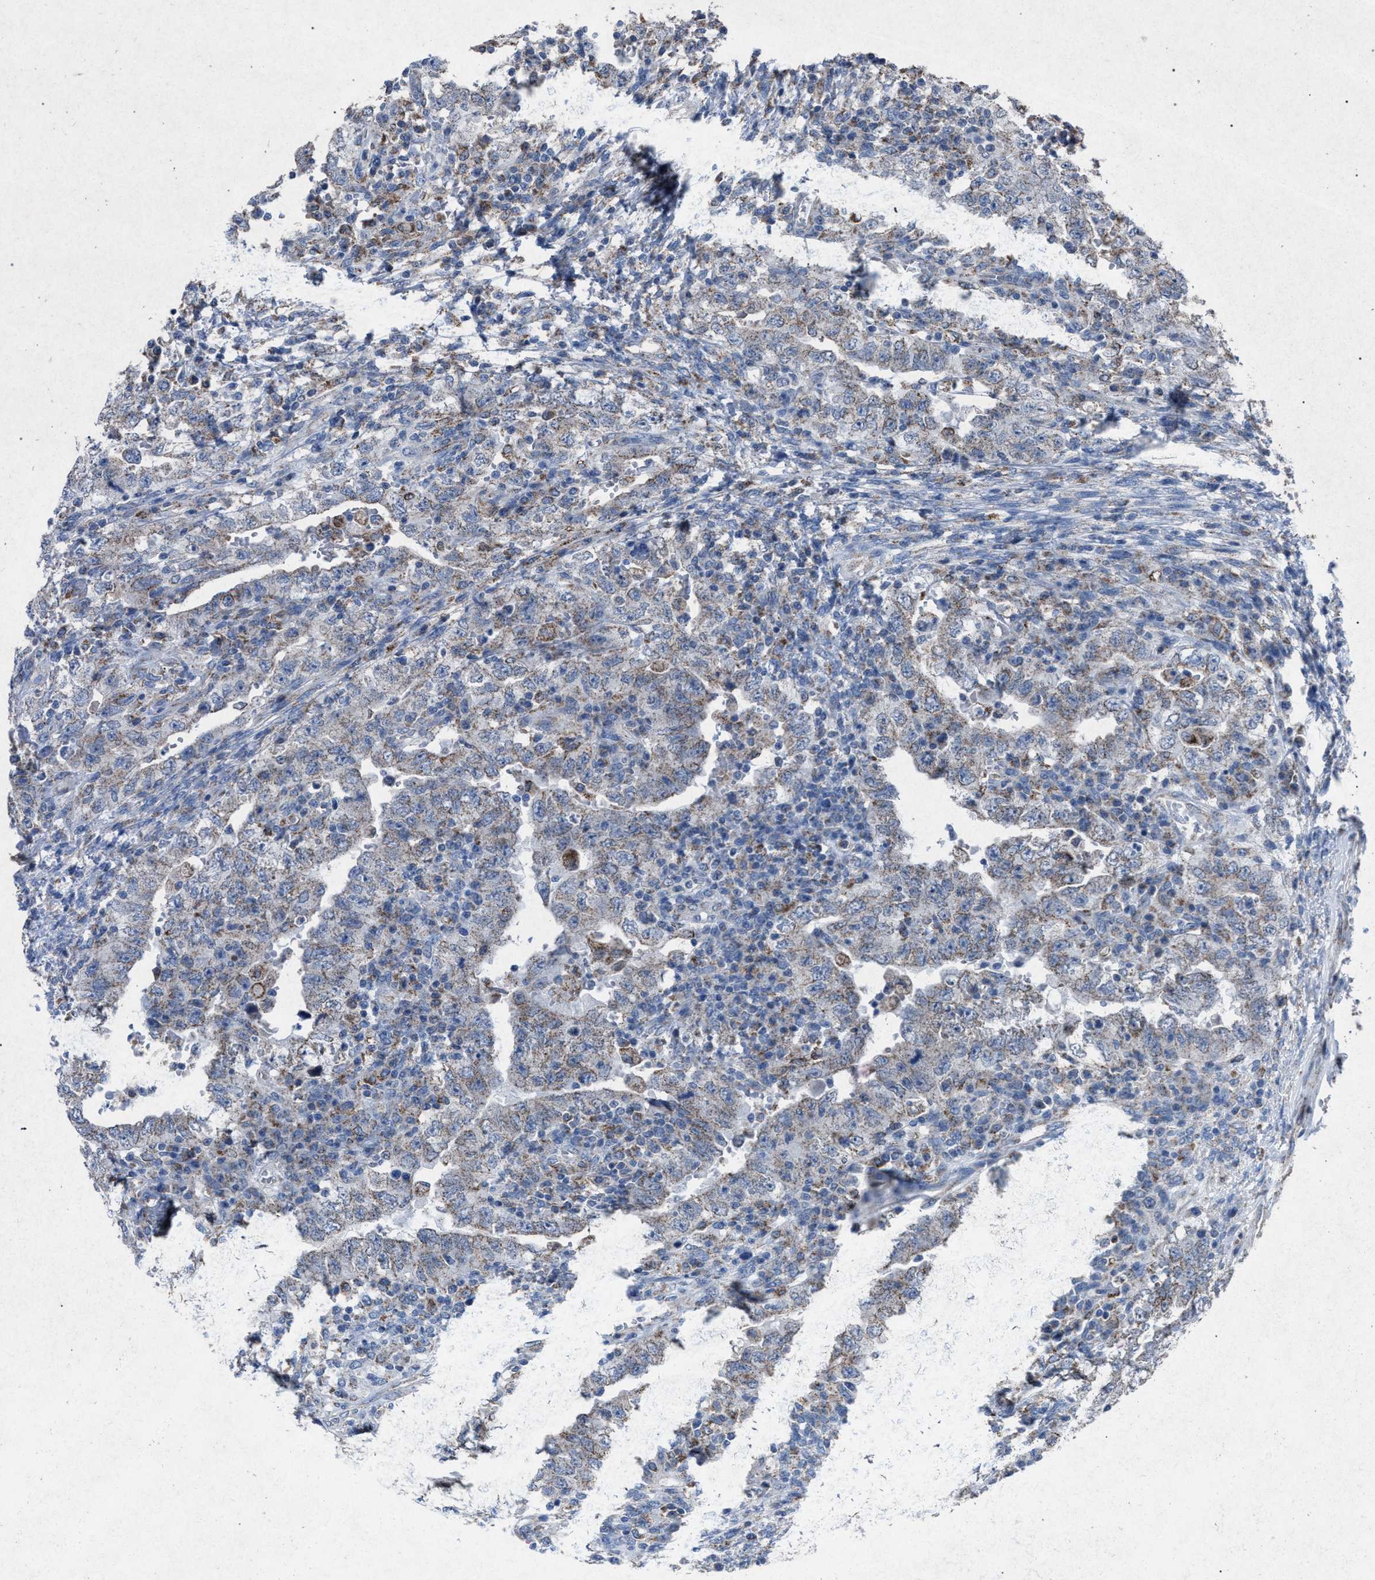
{"staining": {"intensity": "weak", "quantity": "<25%", "location": "cytoplasmic/membranous"}, "tissue": "testis cancer", "cell_type": "Tumor cells", "image_type": "cancer", "snomed": [{"axis": "morphology", "description": "Carcinoma, Embryonal, NOS"}, {"axis": "topography", "description": "Testis"}], "caption": "Embryonal carcinoma (testis) was stained to show a protein in brown. There is no significant staining in tumor cells.", "gene": "HSD17B4", "patient": {"sex": "male", "age": 26}}